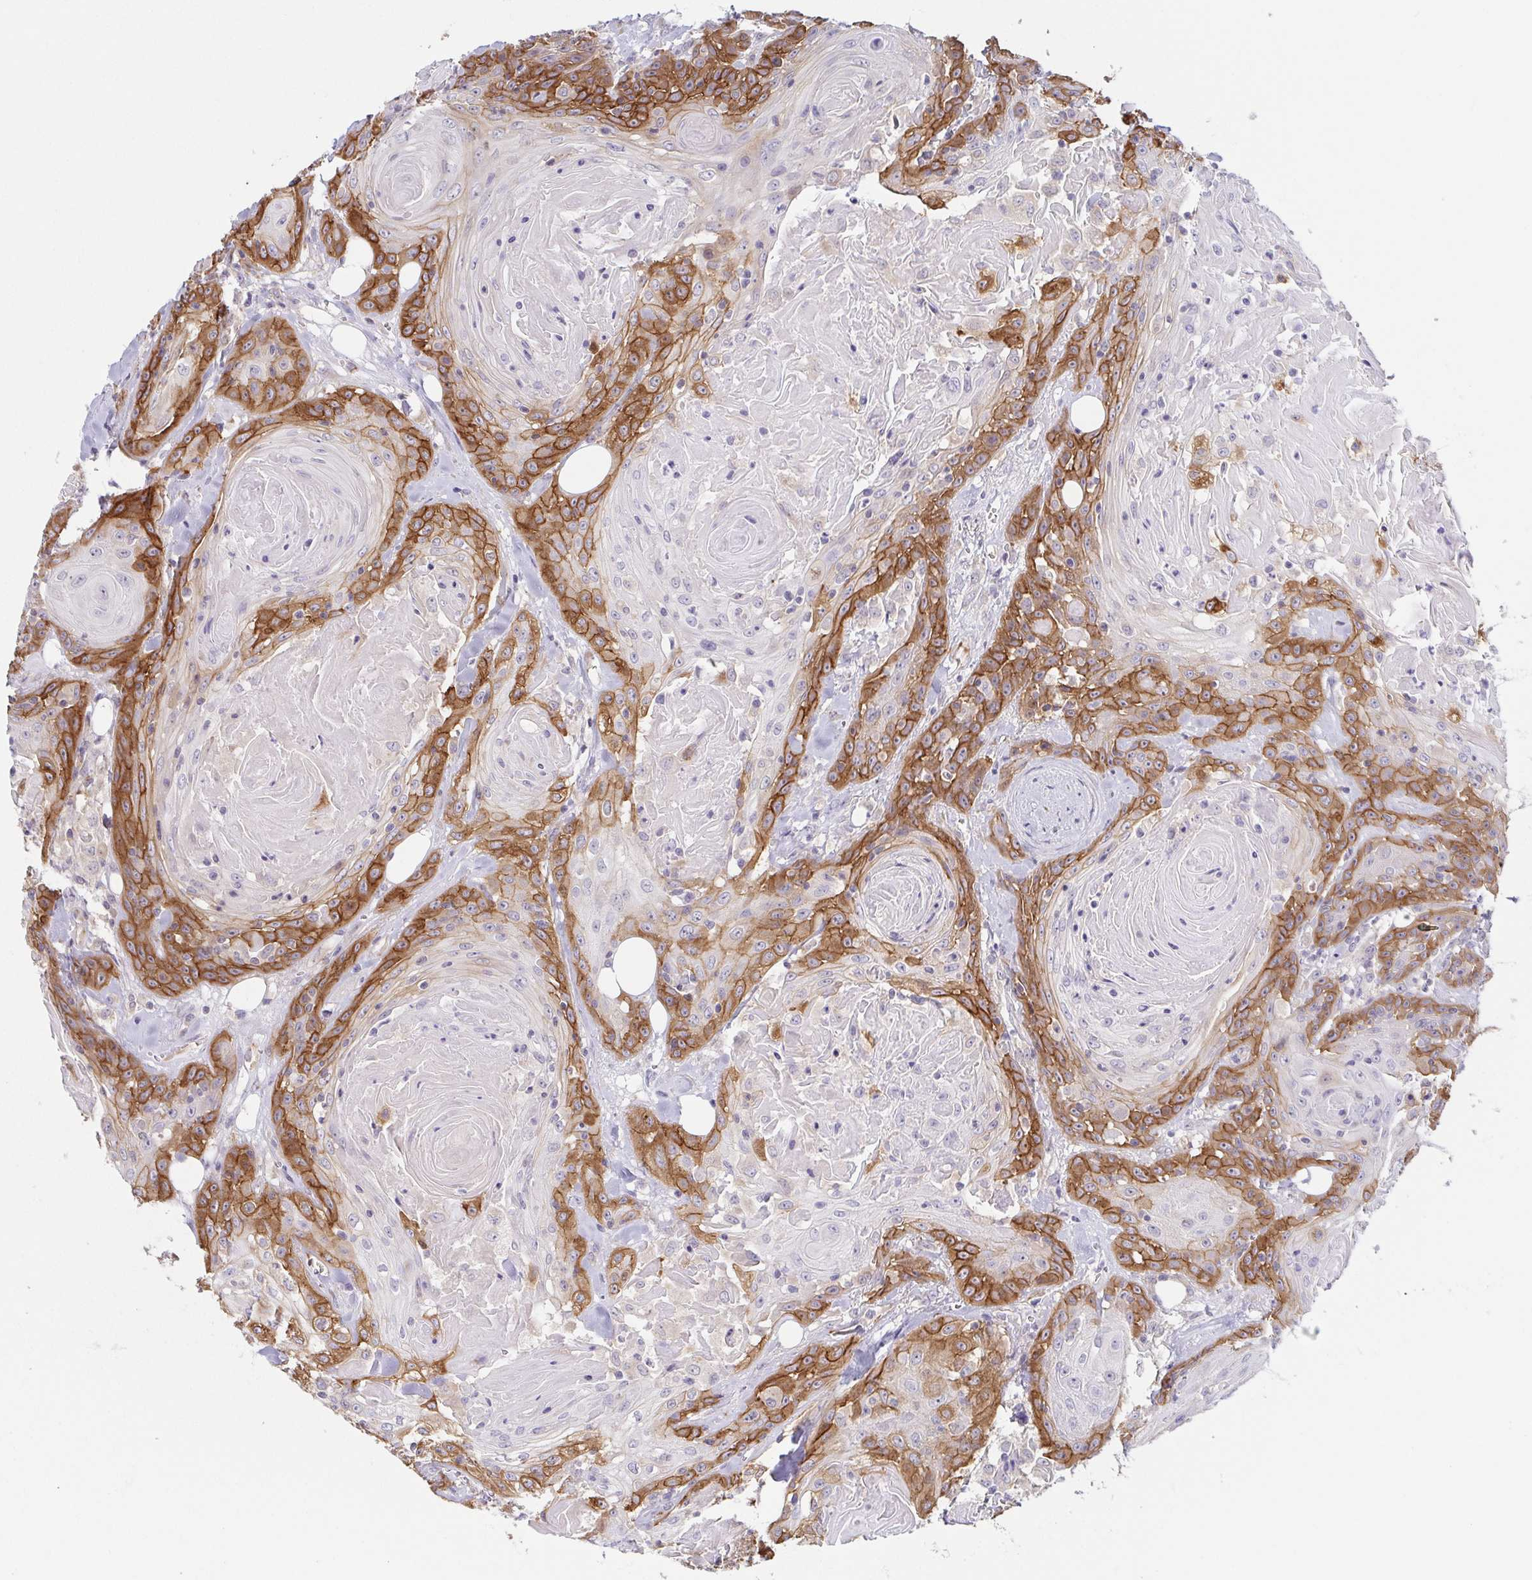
{"staining": {"intensity": "strong", "quantity": "25%-75%", "location": "cytoplasmic/membranous"}, "tissue": "head and neck cancer", "cell_type": "Tumor cells", "image_type": "cancer", "snomed": [{"axis": "morphology", "description": "Squamous cell carcinoma, NOS"}, {"axis": "topography", "description": "Head-Neck"}], "caption": "Immunohistochemistry (IHC) image of neoplastic tissue: head and neck cancer (squamous cell carcinoma) stained using immunohistochemistry exhibits high levels of strong protein expression localized specifically in the cytoplasmic/membranous of tumor cells, appearing as a cytoplasmic/membranous brown color.", "gene": "COL17A1", "patient": {"sex": "female", "age": 84}}